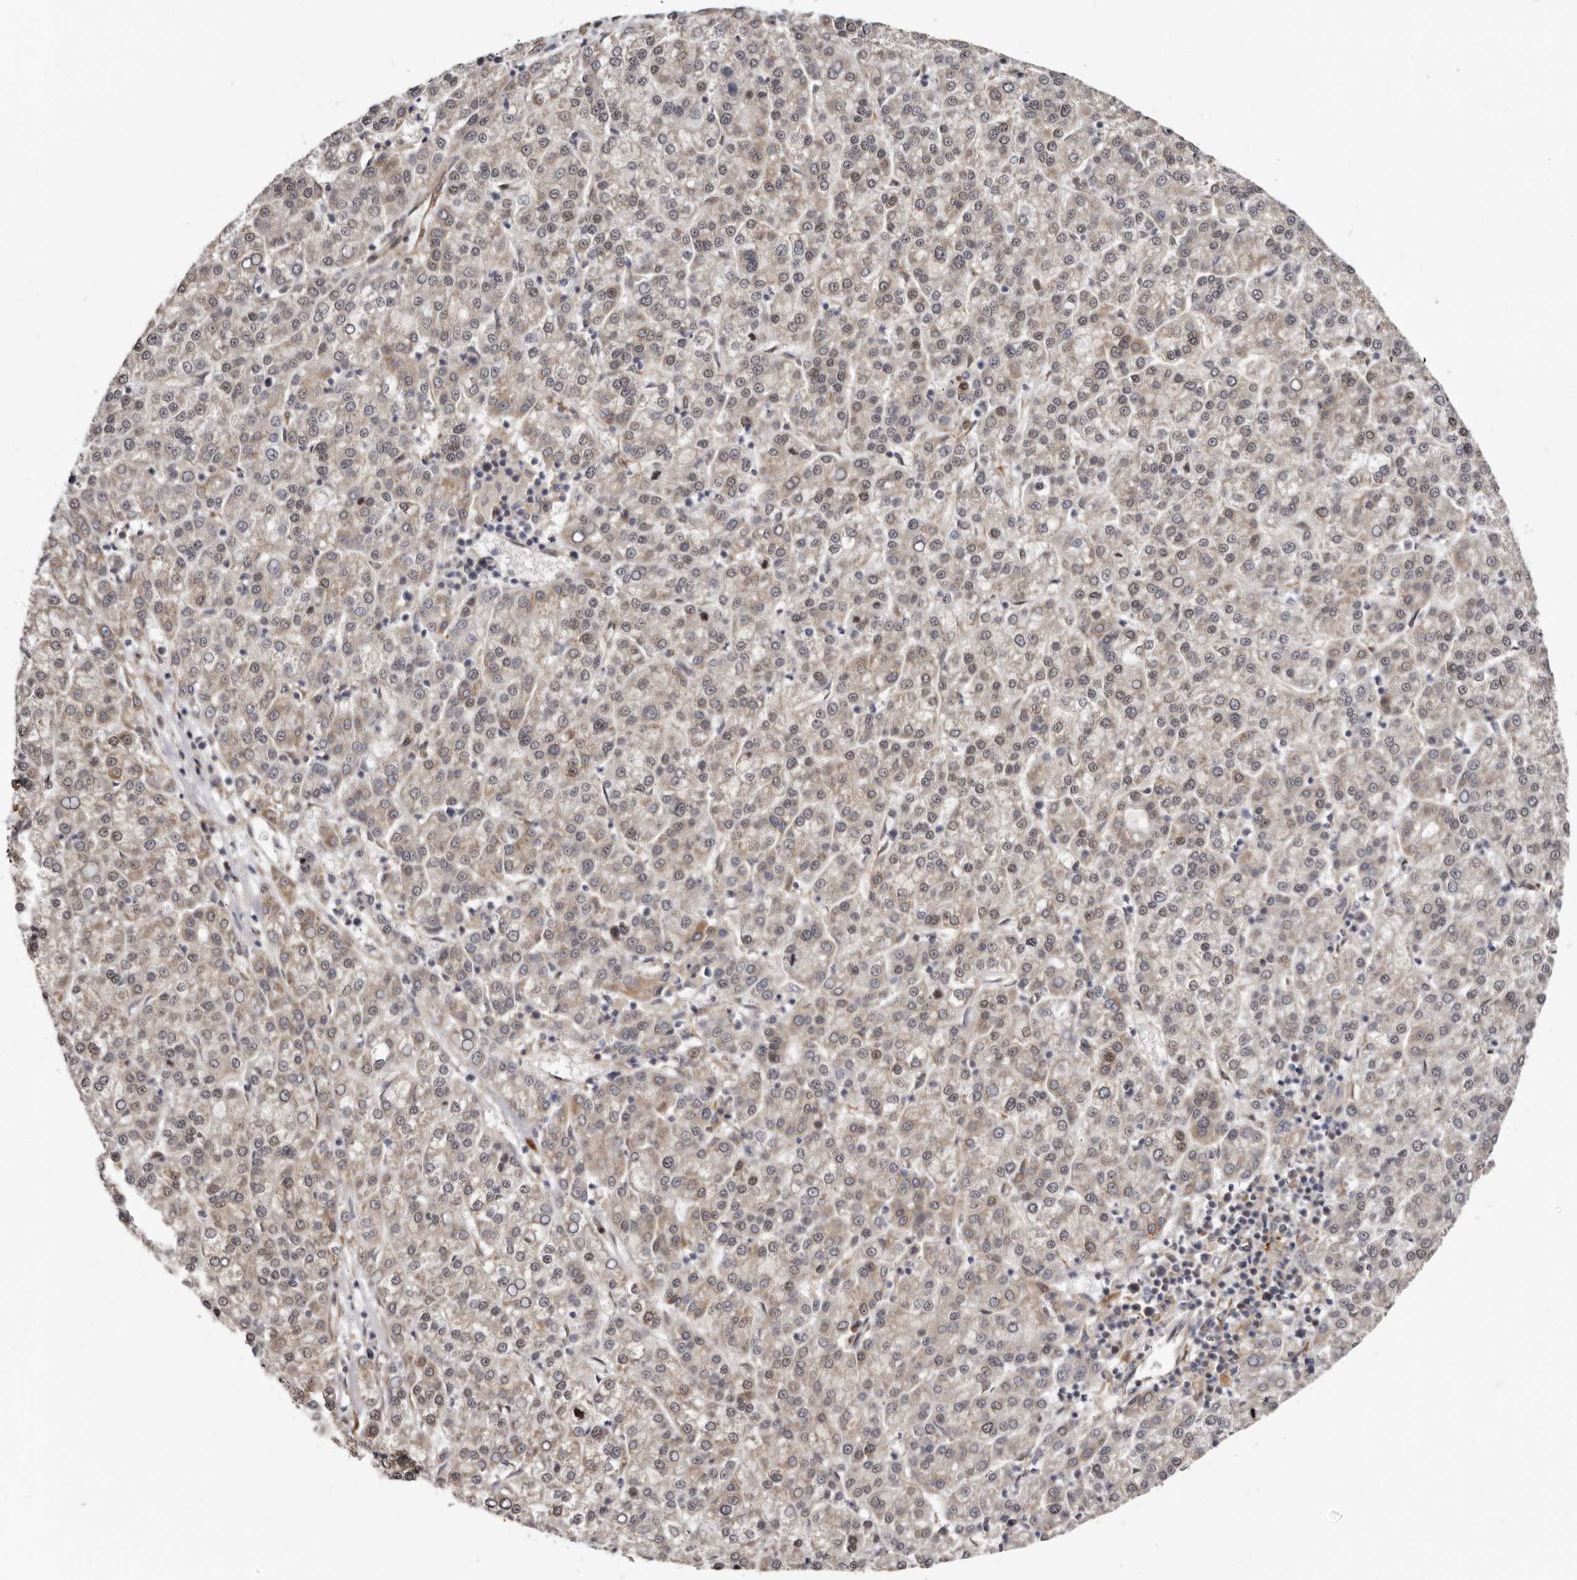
{"staining": {"intensity": "weak", "quantity": "25%-75%", "location": "nuclear"}, "tissue": "liver cancer", "cell_type": "Tumor cells", "image_type": "cancer", "snomed": [{"axis": "morphology", "description": "Carcinoma, Hepatocellular, NOS"}, {"axis": "topography", "description": "Liver"}], "caption": "Liver cancer stained for a protein (brown) reveals weak nuclear positive expression in approximately 25%-75% of tumor cells.", "gene": "SBDS", "patient": {"sex": "female", "age": 58}}